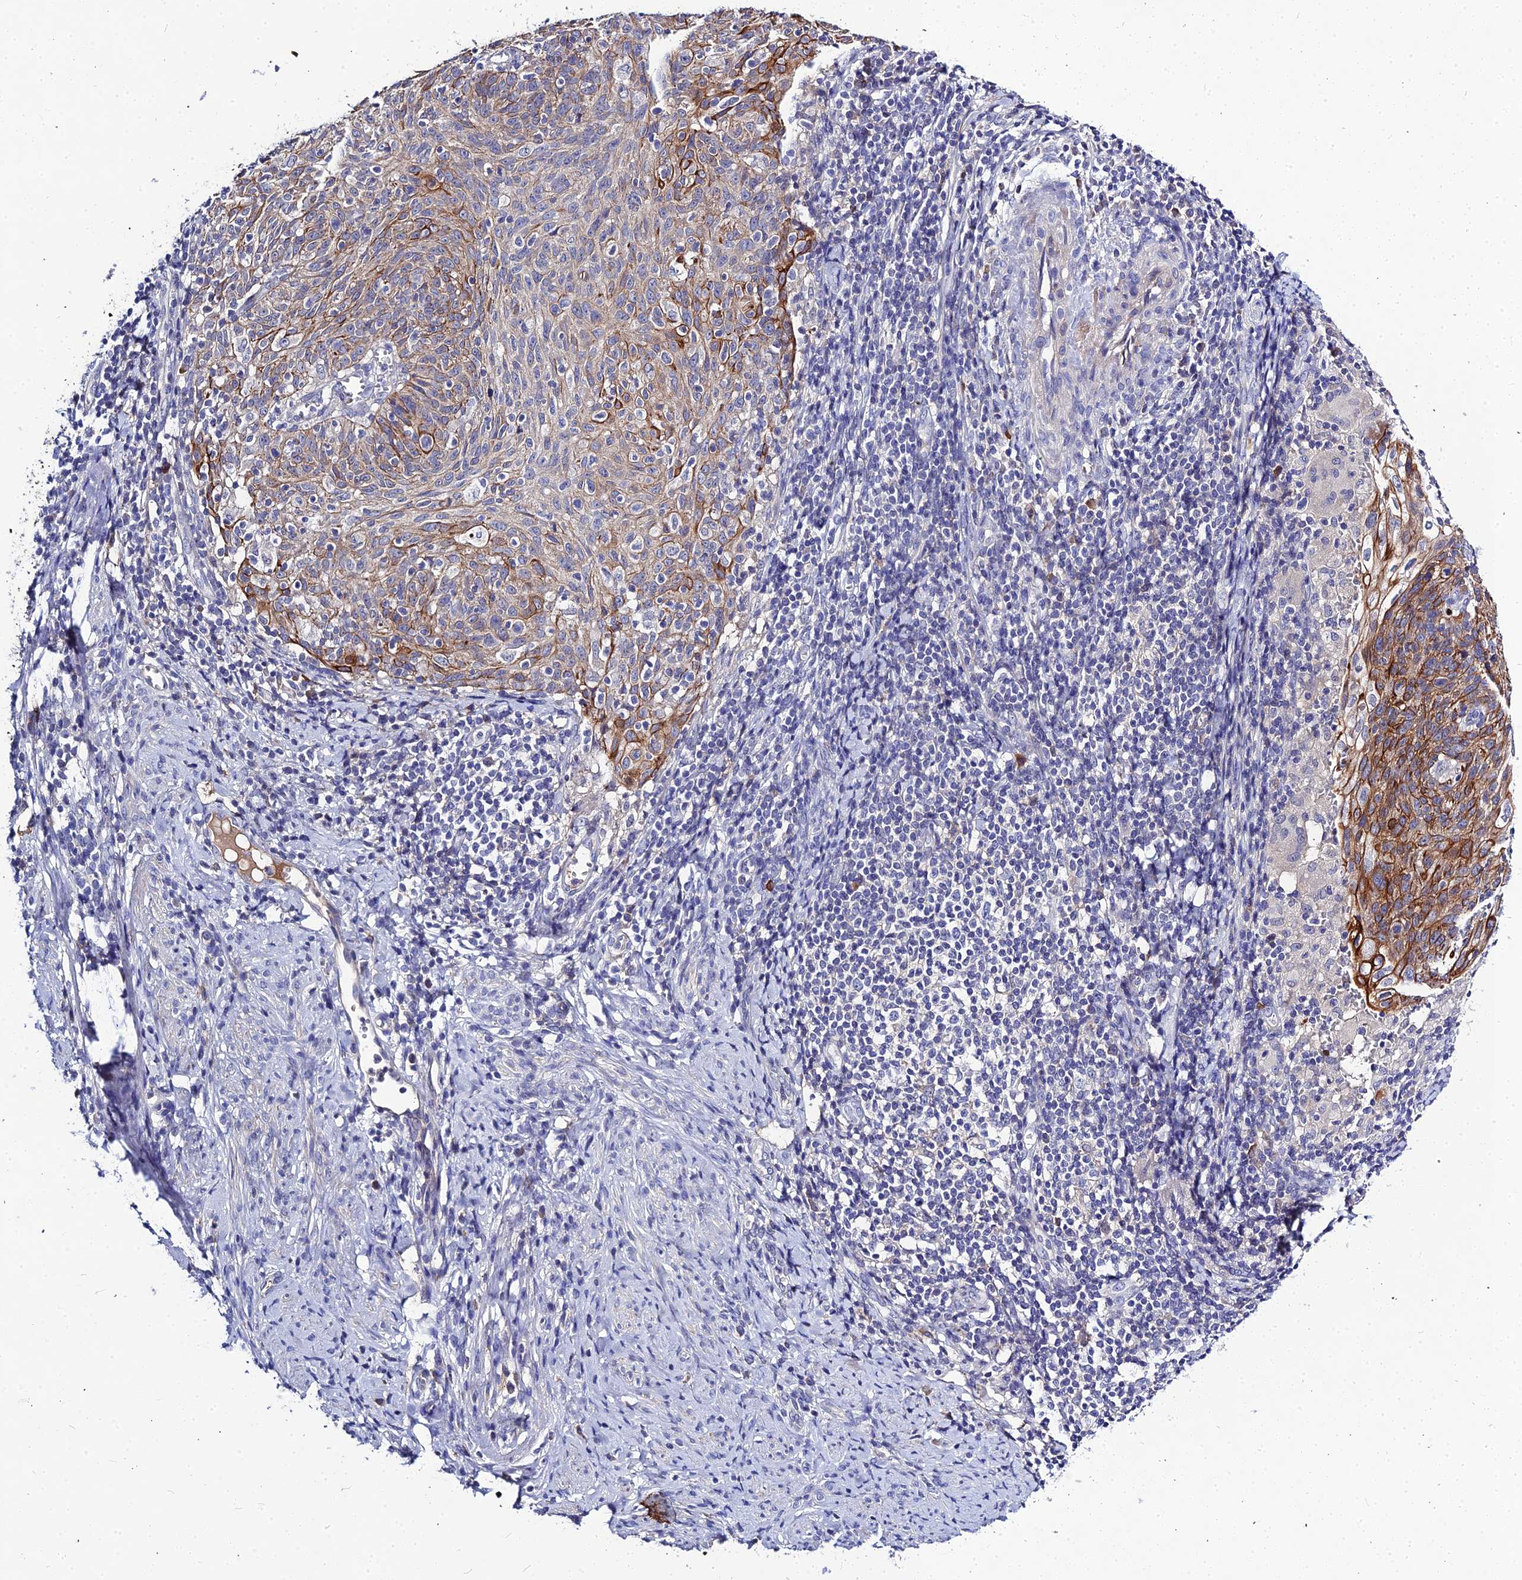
{"staining": {"intensity": "strong", "quantity": "25%-75%", "location": "cytoplasmic/membranous"}, "tissue": "cervical cancer", "cell_type": "Tumor cells", "image_type": "cancer", "snomed": [{"axis": "morphology", "description": "Squamous cell carcinoma, NOS"}, {"axis": "topography", "description": "Cervix"}], "caption": "Cervical cancer was stained to show a protein in brown. There is high levels of strong cytoplasmic/membranous staining in approximately 25%-75% of tumor cells.", "gene": "DMRTA1", "patient": {"sex": "female", "age": 70}}